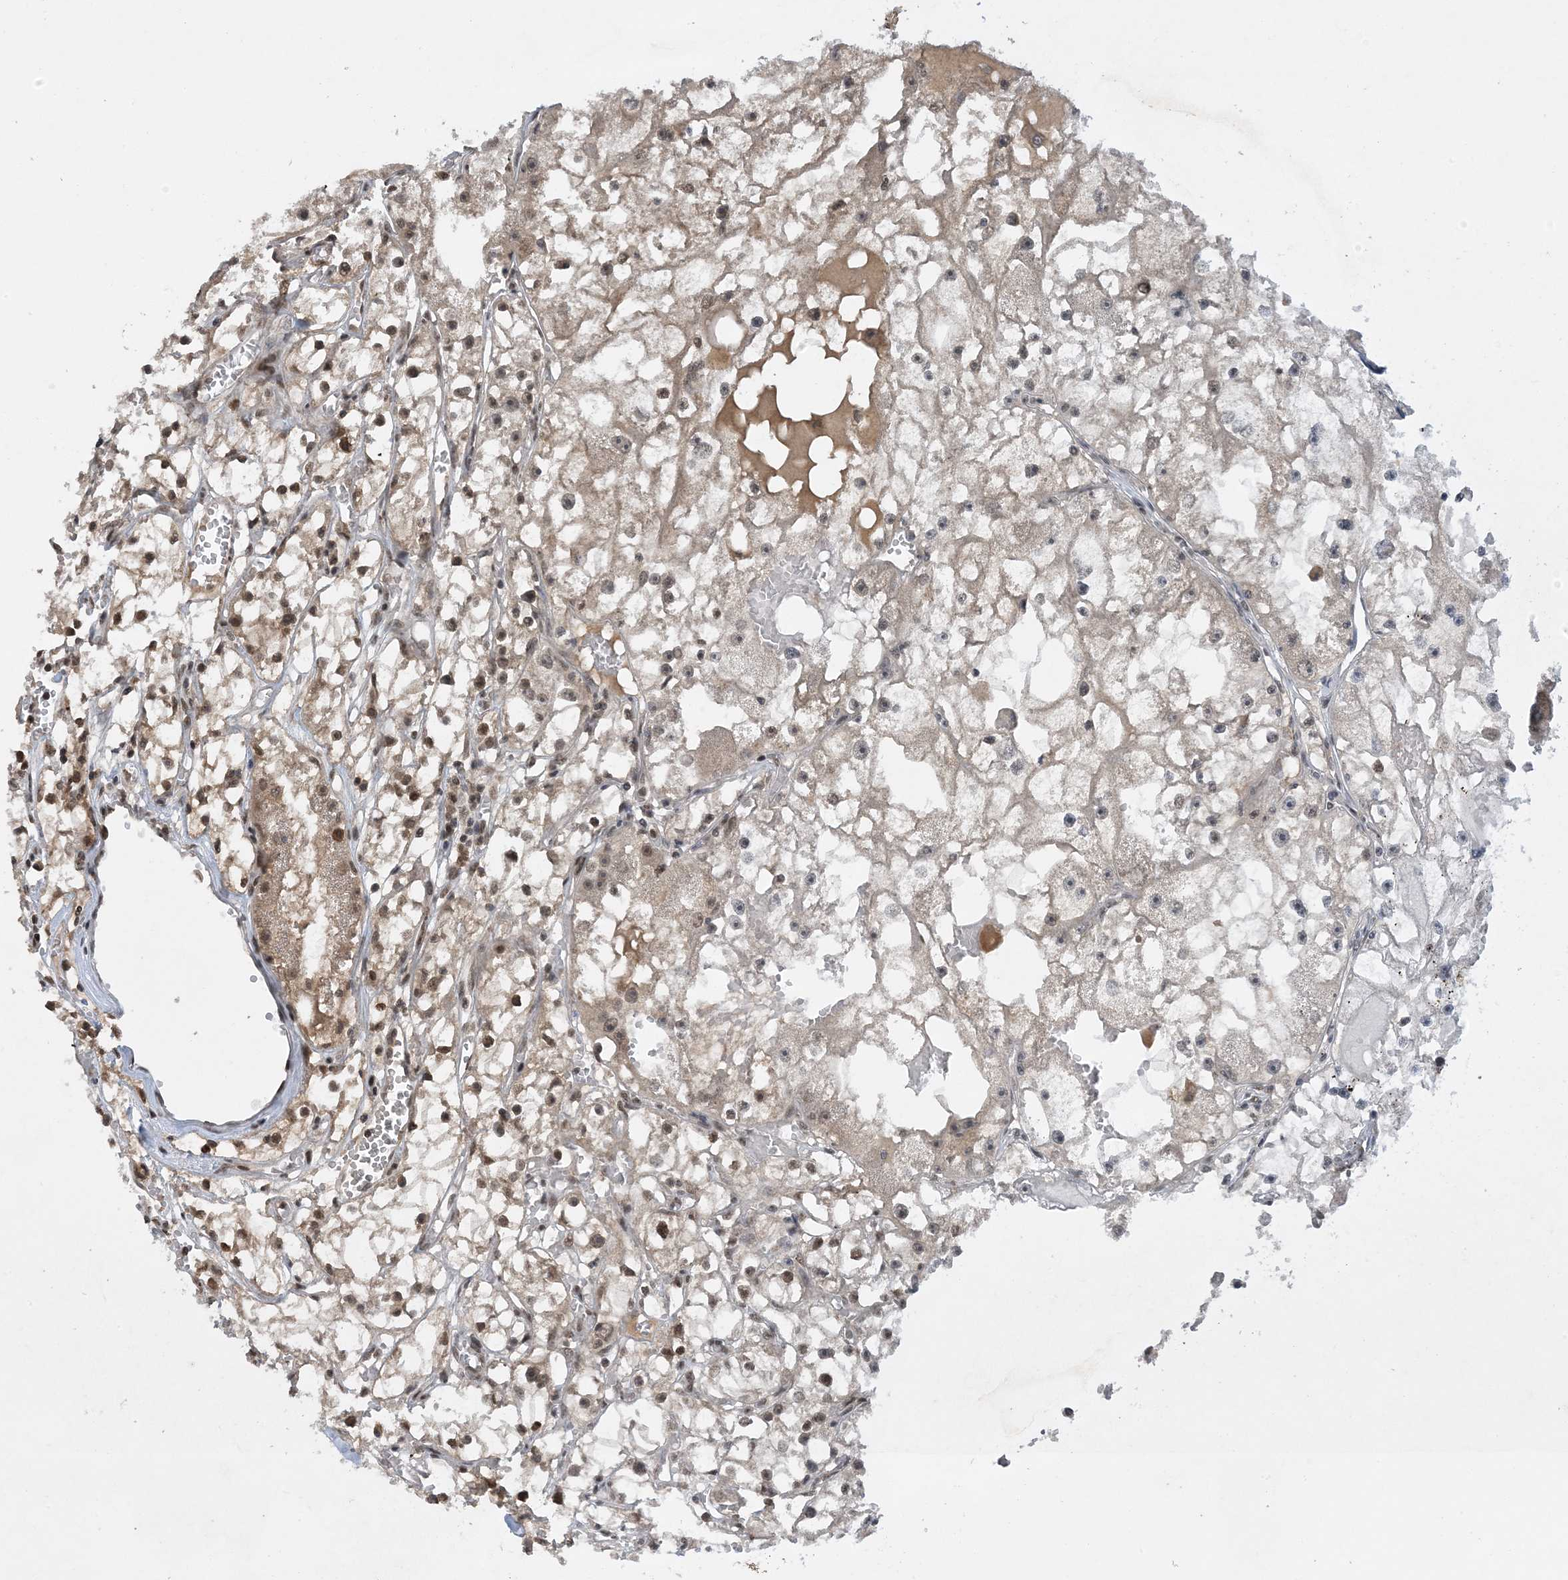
{"staining": {"intensity": "moderate", "quantity": "<25%", "location": "nuclear"}, "tissue": "renal cancer", "cell_type": "Tumor cells", "image_type": "cancer", "snomed": [{"axis": "morphology", "description": "Adenocarcinoma, NOS"}, {"axis": "topography", "description": "Kidney"}], "caption": "High-power microscopy captured an immunohistochemistry (IHC) histopathology image of renal adenocarcinoma, revealing moderate nuclear expression in approximately <25% of tumor cells.", "gene": "ACYP2", "patient": {"sex": "male", "age": 56}}